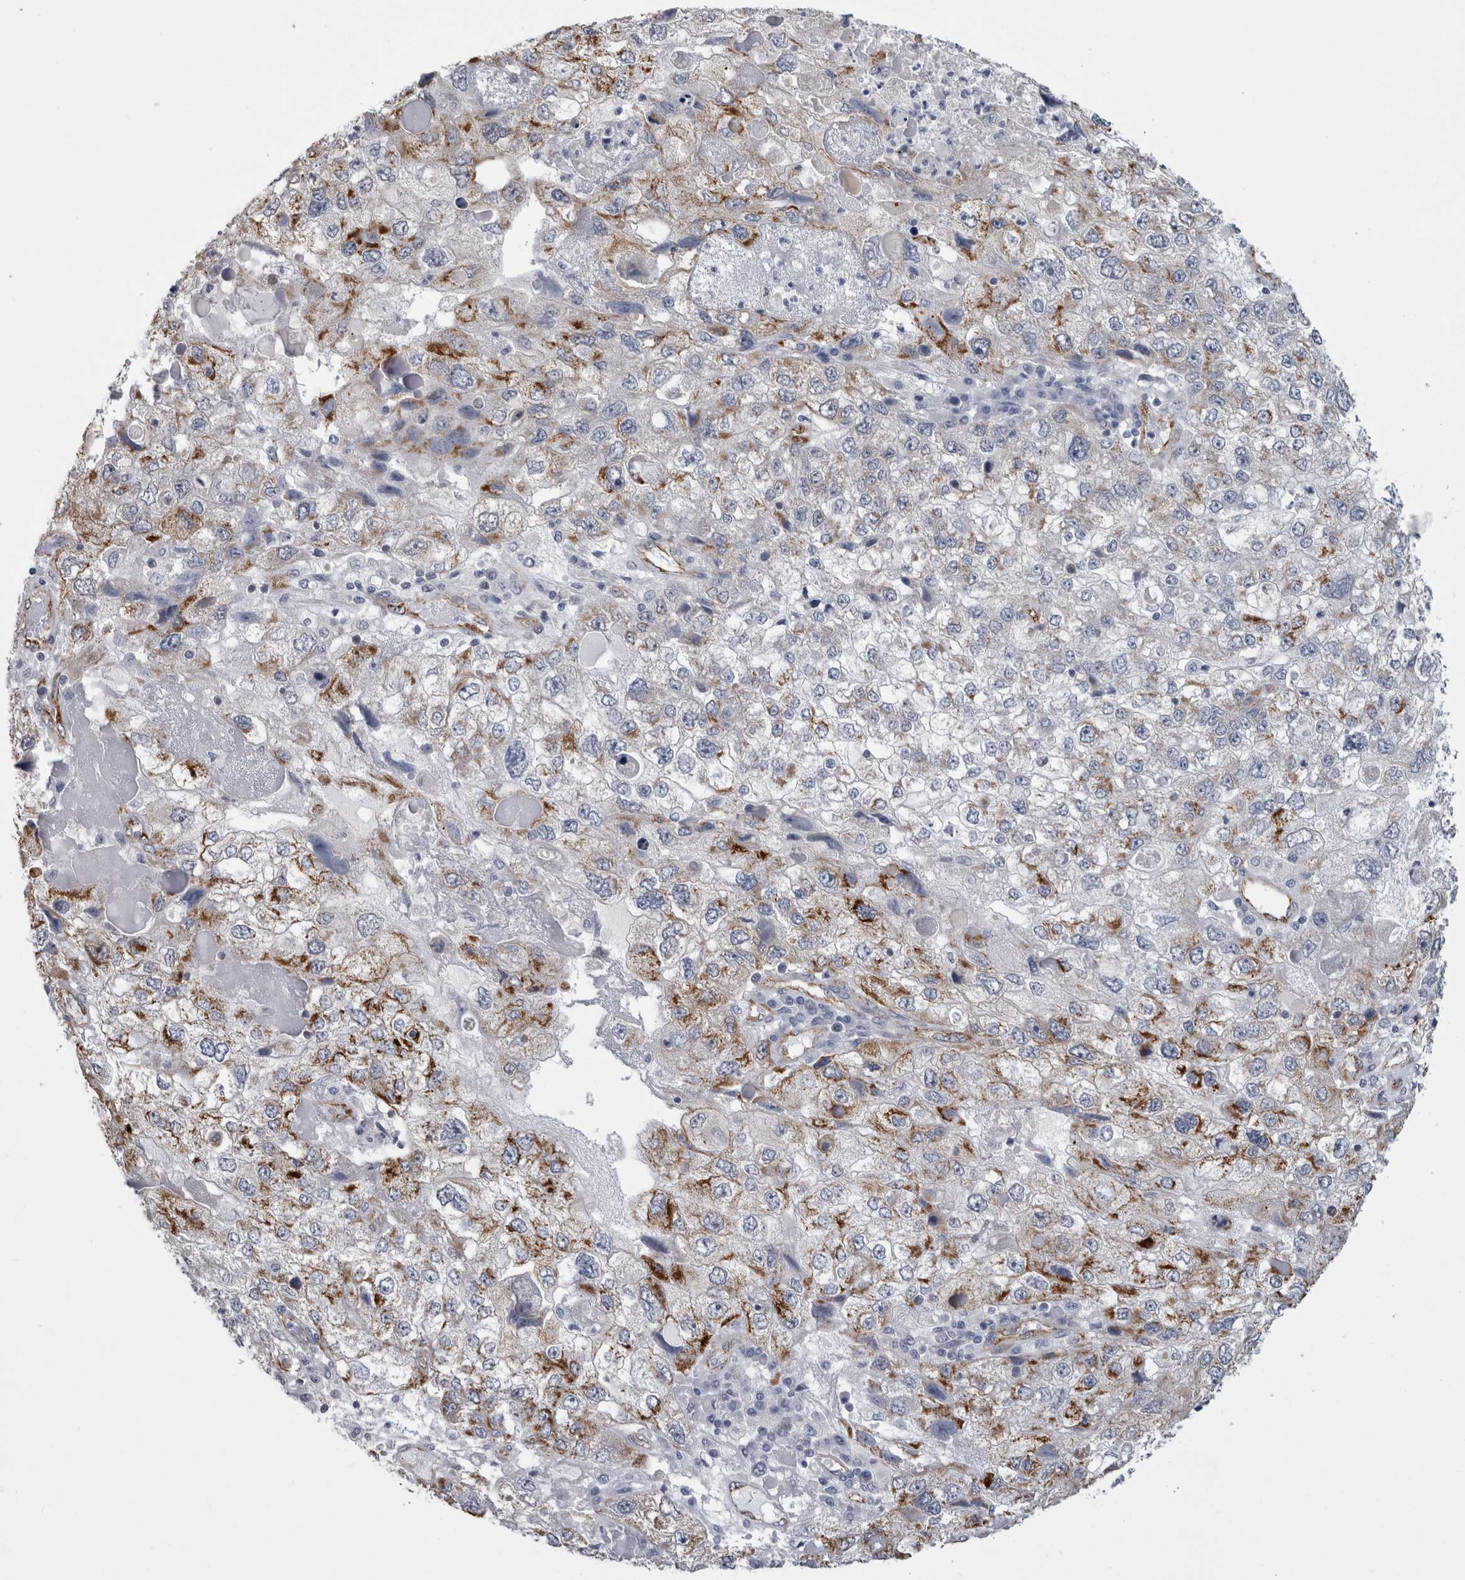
{"staining": {"intensity": "moderate", "quantity": "25%-75%", "location": "cytoplasmic/membranous"}, "tissue": "endometrial cancer", "cell_type": "Tumor cells", "image_type": "cancer", "snomed": [{"axis": "morphology", "description": "Adenocarcinoma, NOS"}, {"axis": "topography", "description": "Endometrium"}], "caption": "Brown immunohistochemical staining in human endometrial cancer shows moderate cytoplasmic/membranous positivity in about 25%-75% of tumor cells. The staining was performed using DAB to visualize the protein expression in brown, while the nuclei were stained in blue with hematoxylin (Magnification: 20x).", "gene": "ACOT7", "patient": {"sex": "female", "age": 49}}